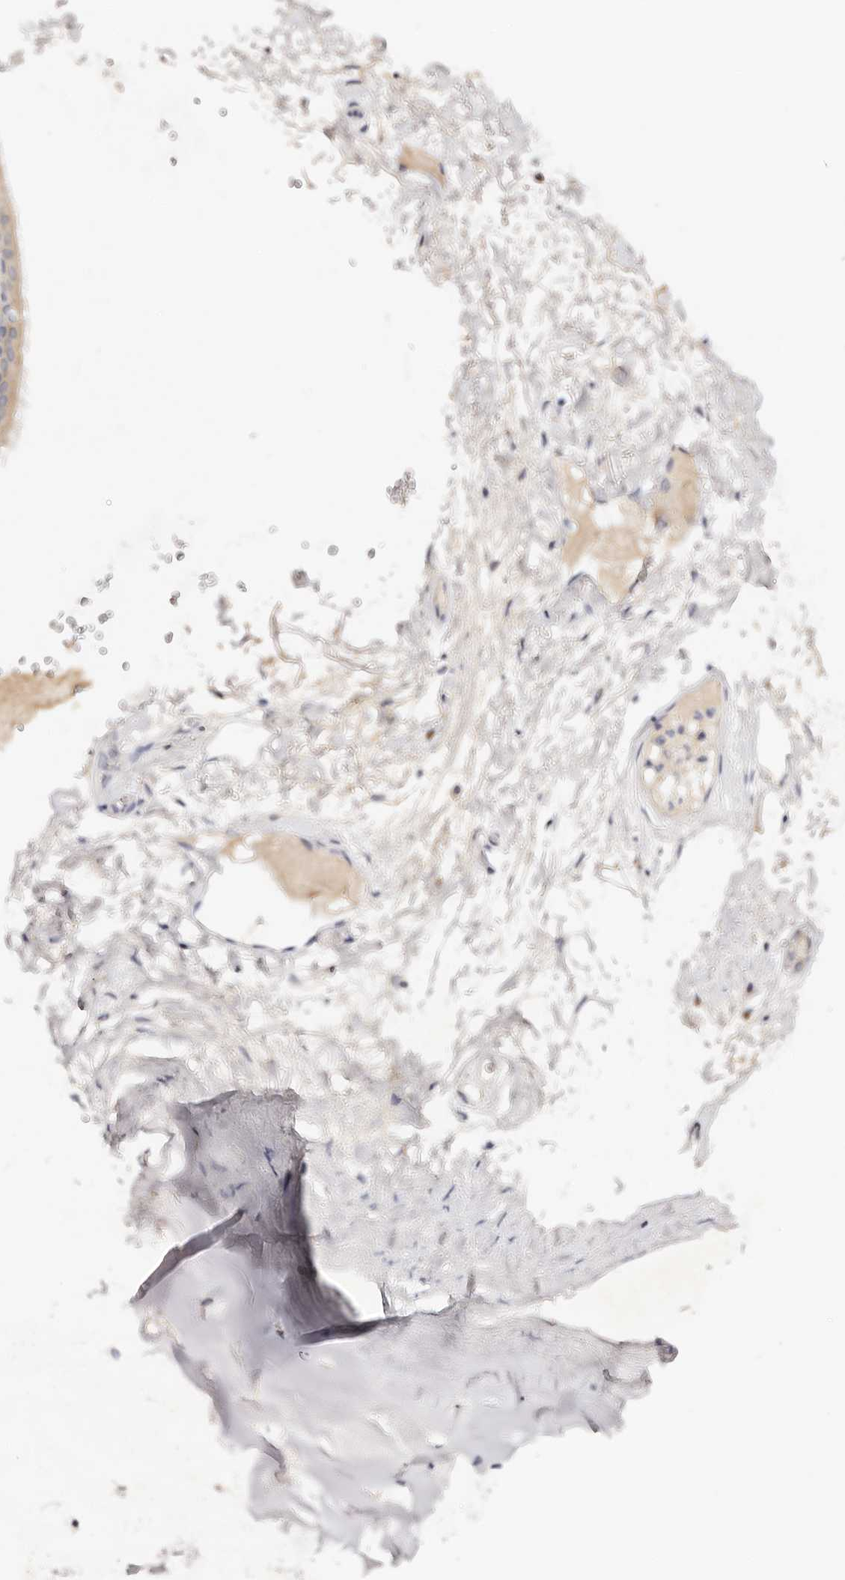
{"staining": {"intensity": "negative", "quantity": "none", "location": "none"}, "tissue": "adipose tissue", "cell_type": "Adipocytes", "image_type": "normal", "snomed": [{"axis": "morphology", "description": "Normal tissue, NOS"}, {"axis": "topography", "description": "Cartilage tissue"}], "caption": "Immunohistochemistry photomicrograph of normal human adipose tissue stained for a protein (brown), which reveals no positivity in adipocytes.", "gene": "DNASE1", "patient": {"sex": "female", "age": 63}}